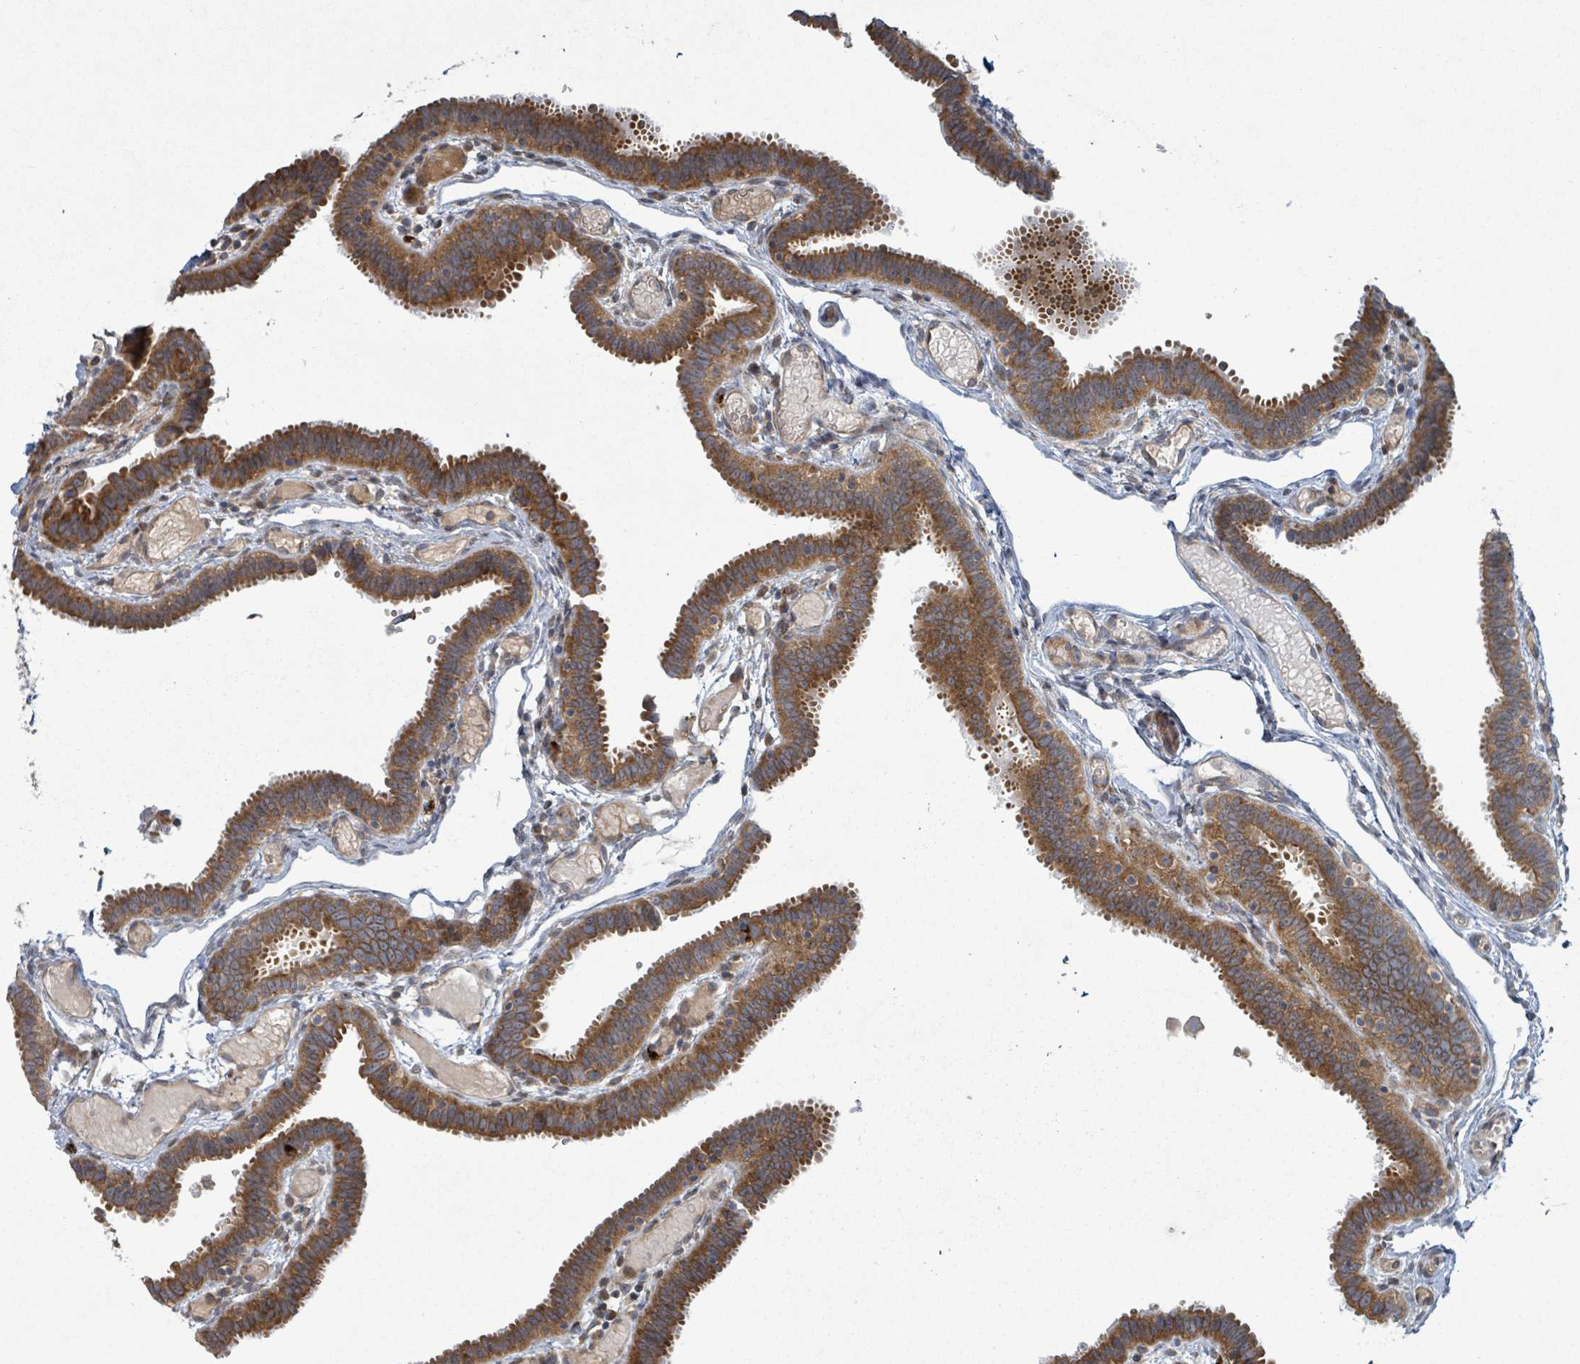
{"staining": {"intensity": "strong", "quantity": "25%-75%", "location": "cytoplasmic/membranous"}, "tissue": "fallopian tube", "cell_type": "Glandular cells", "image_type": "normal", "snomed": [{"axis": "morphology", "description": "Normal tissue, NOS"}, {"axis": "topography", "description": "Fallopian tube"}], "caption": "About 25%-75% of glandular cells in normal human fallopian tube demonstrate strong cytoplasmic/membranous protein expression as visualized by brown immunohistochemical staining.", "gene": "OR51E1", "patient": {"sex": "female", "age": 37}}